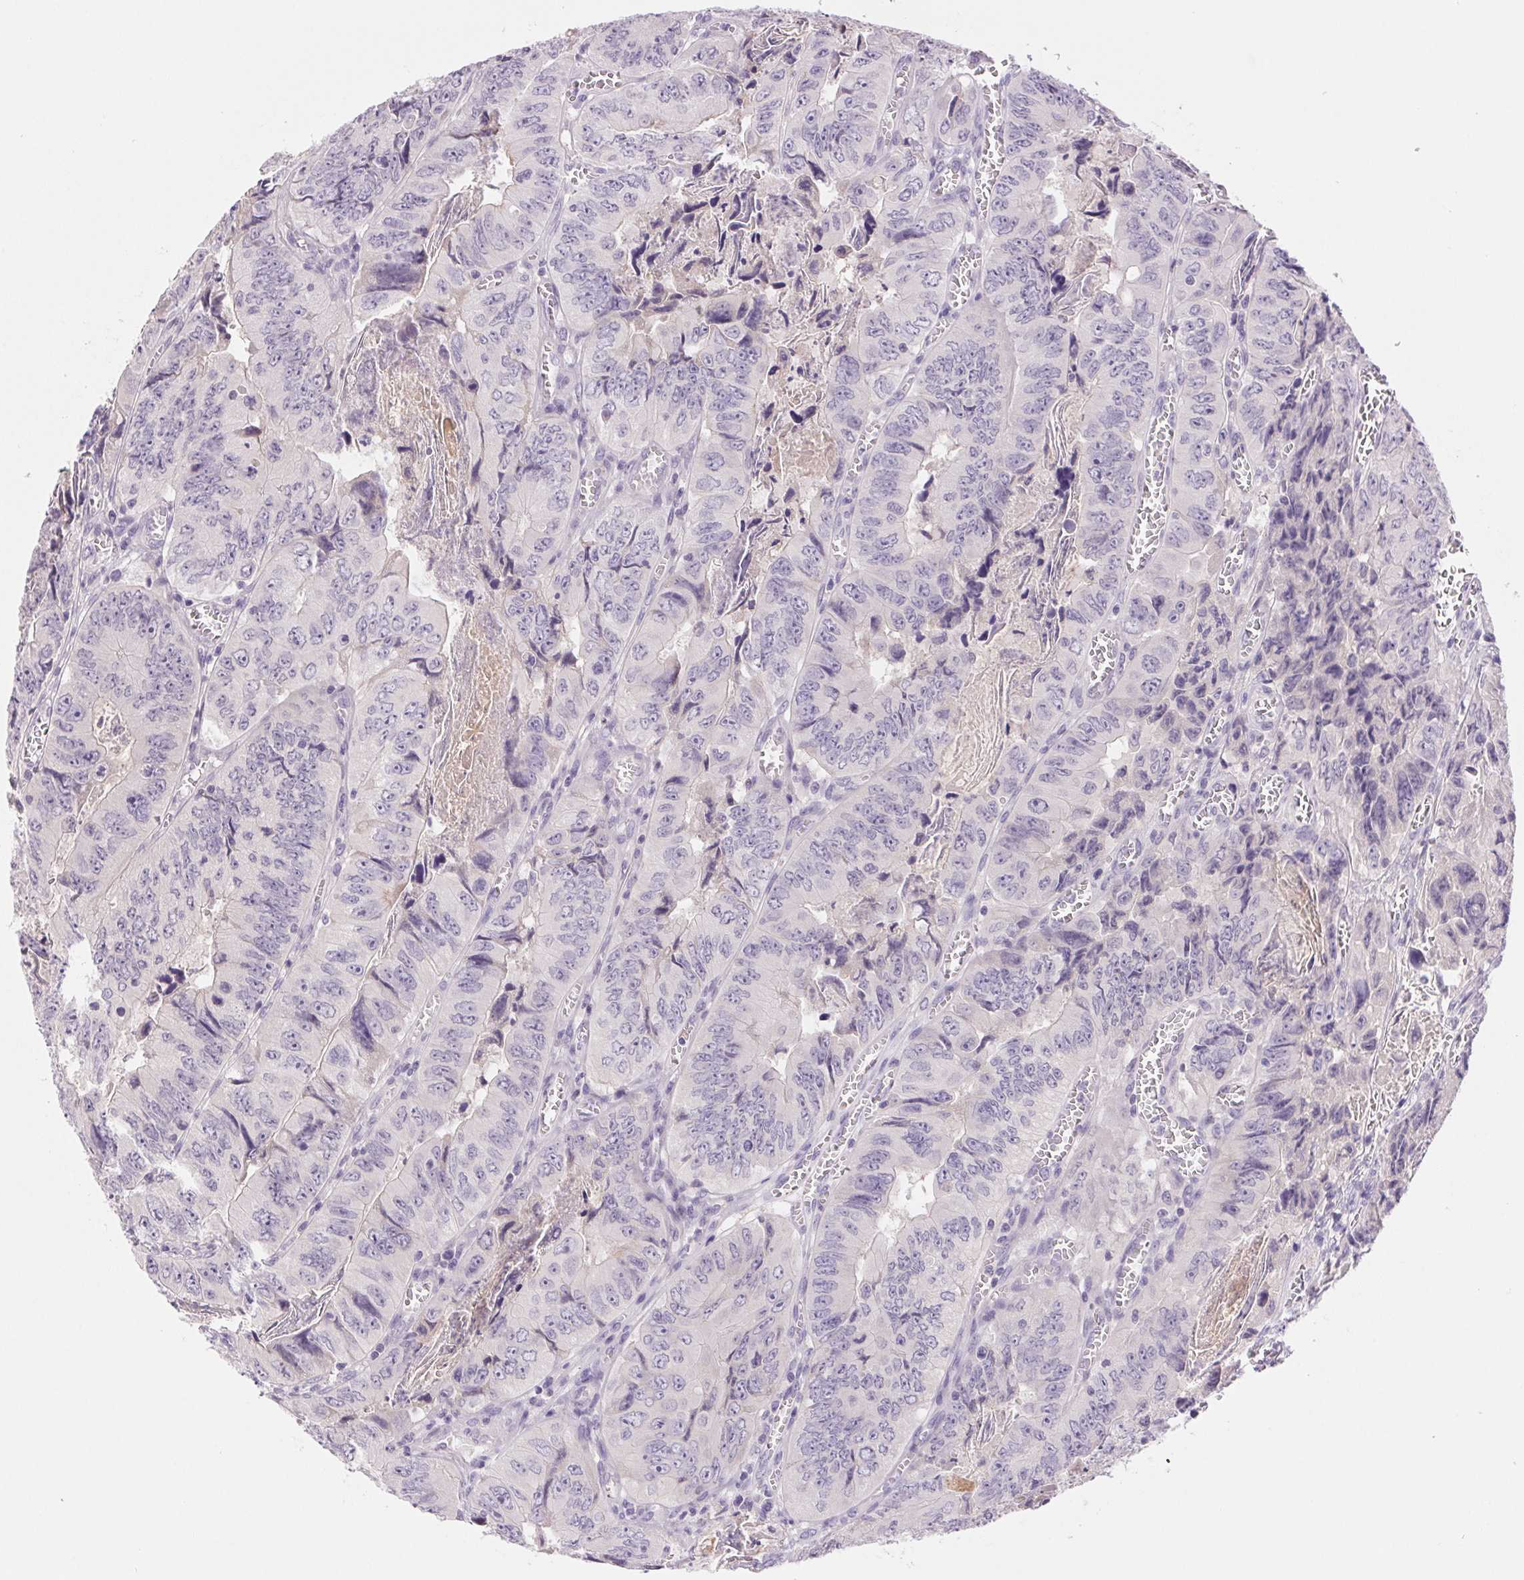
{"staining": {"intensity": "negative", "quantity": "none", "location": "none"}, "tissue": "colorectal cancer", "cell_type": "Tumor cells", "image_type": "cancer", "snomed": [{"axis": "morphology", "description": "Adenocarcinoma, NOS"}, {"axis": "topography", "description": "Colon"}], "caption": "Immunohistochemical staining of adenocarcinoma (colorectal) exhibits no significant positivity in tumor cells.", "gene": "IFIT1B", "patient": {"sex": "female", "age": 84}}